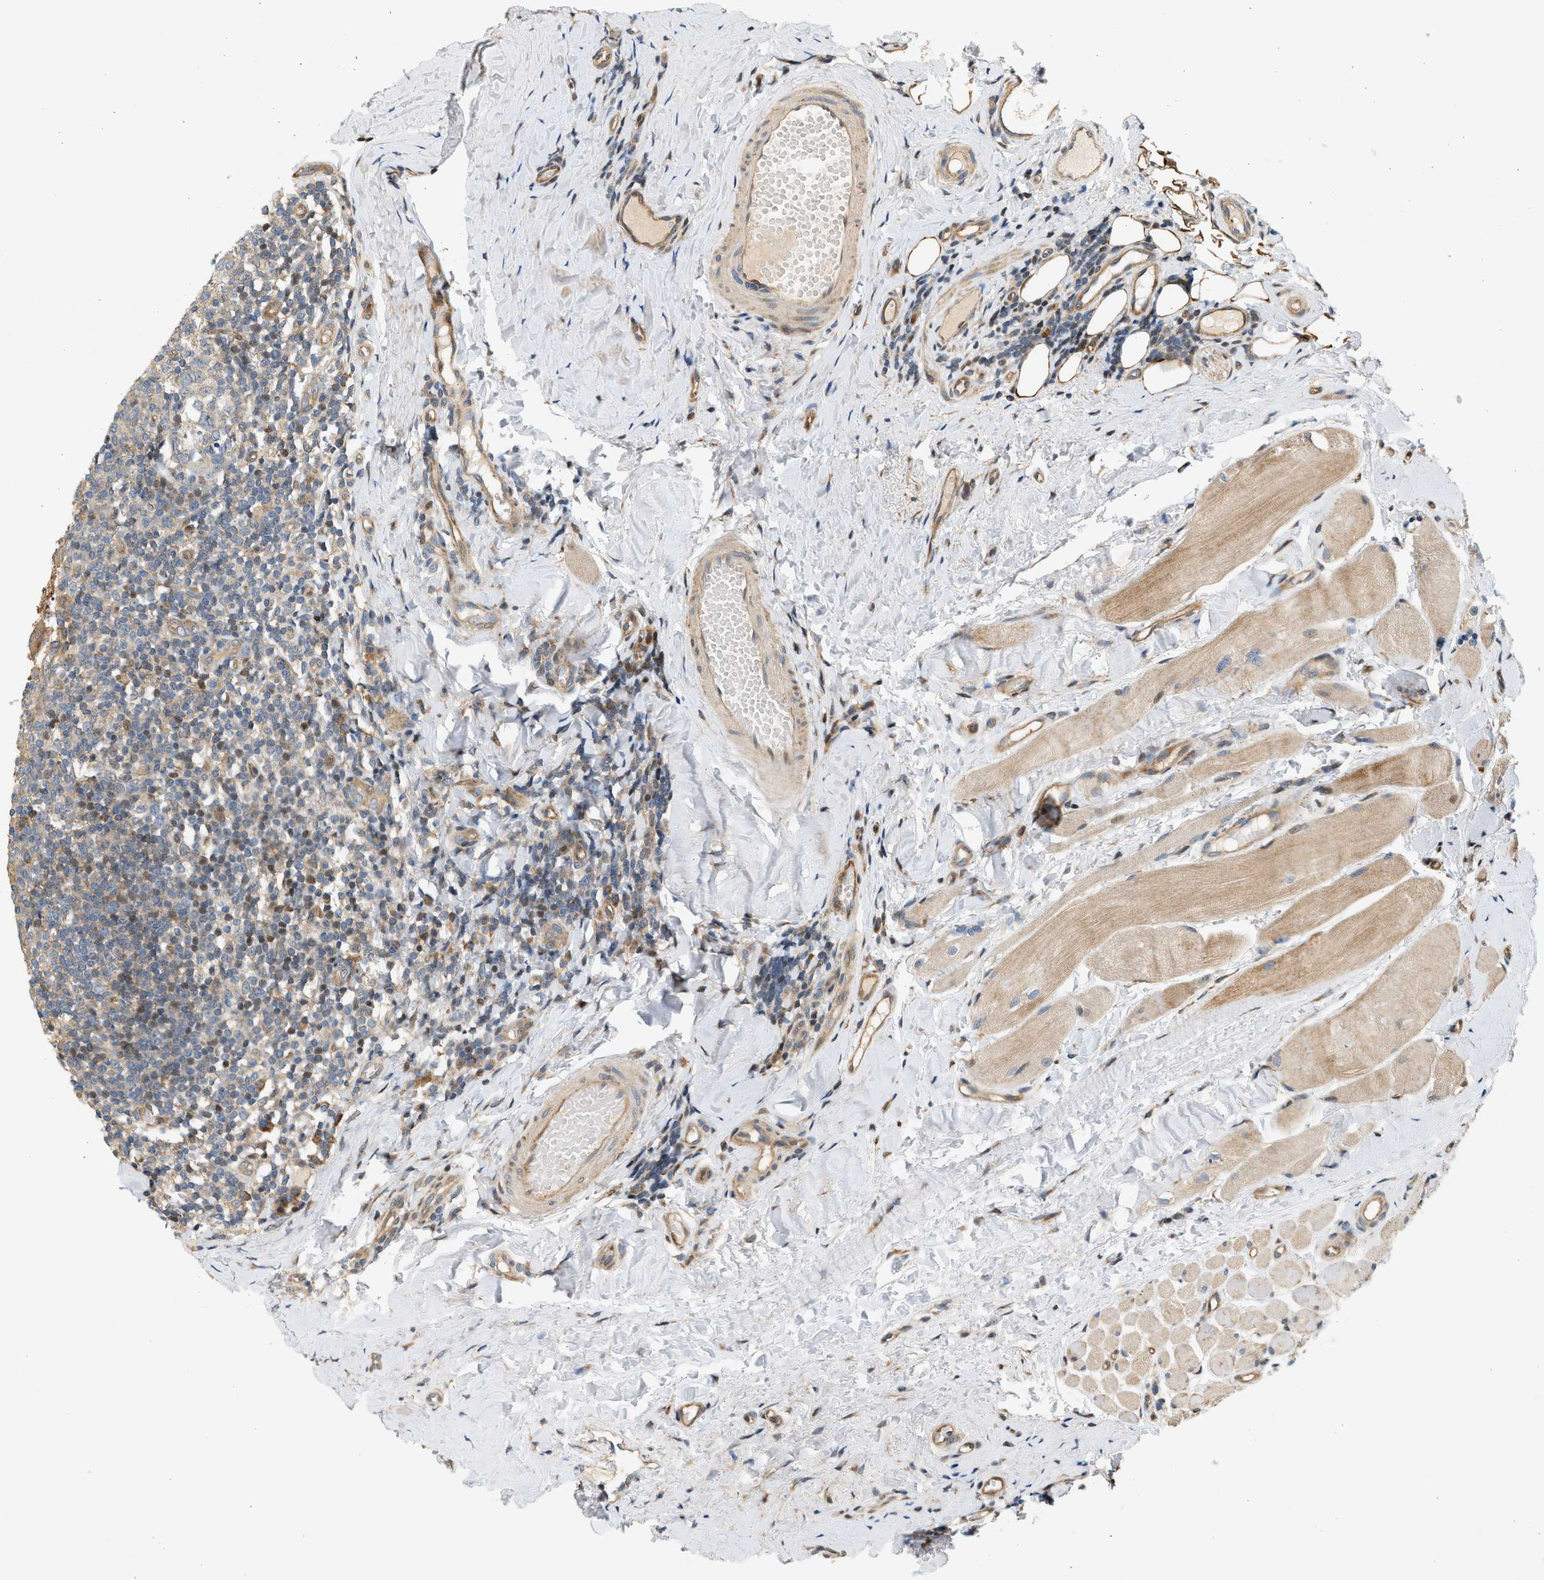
{"staining": {"intensity": "negative", "quantity": "none", "location": "none"}, "tissue": "tonsil", "cell_type": "Germinal center cells", "image_type": "normal", "snomed": [{"axis": "morphology", "description": "Normal tissue, NOS"}, {"axis": "topography", "description": "Tonsil"}], "caption": "DAB immunohistochemical staining of benign human tonsil shows no significant positivity in germinal center cells.", "gene": "NRSN2", "patient": {"sex": "female", "age": 19}}